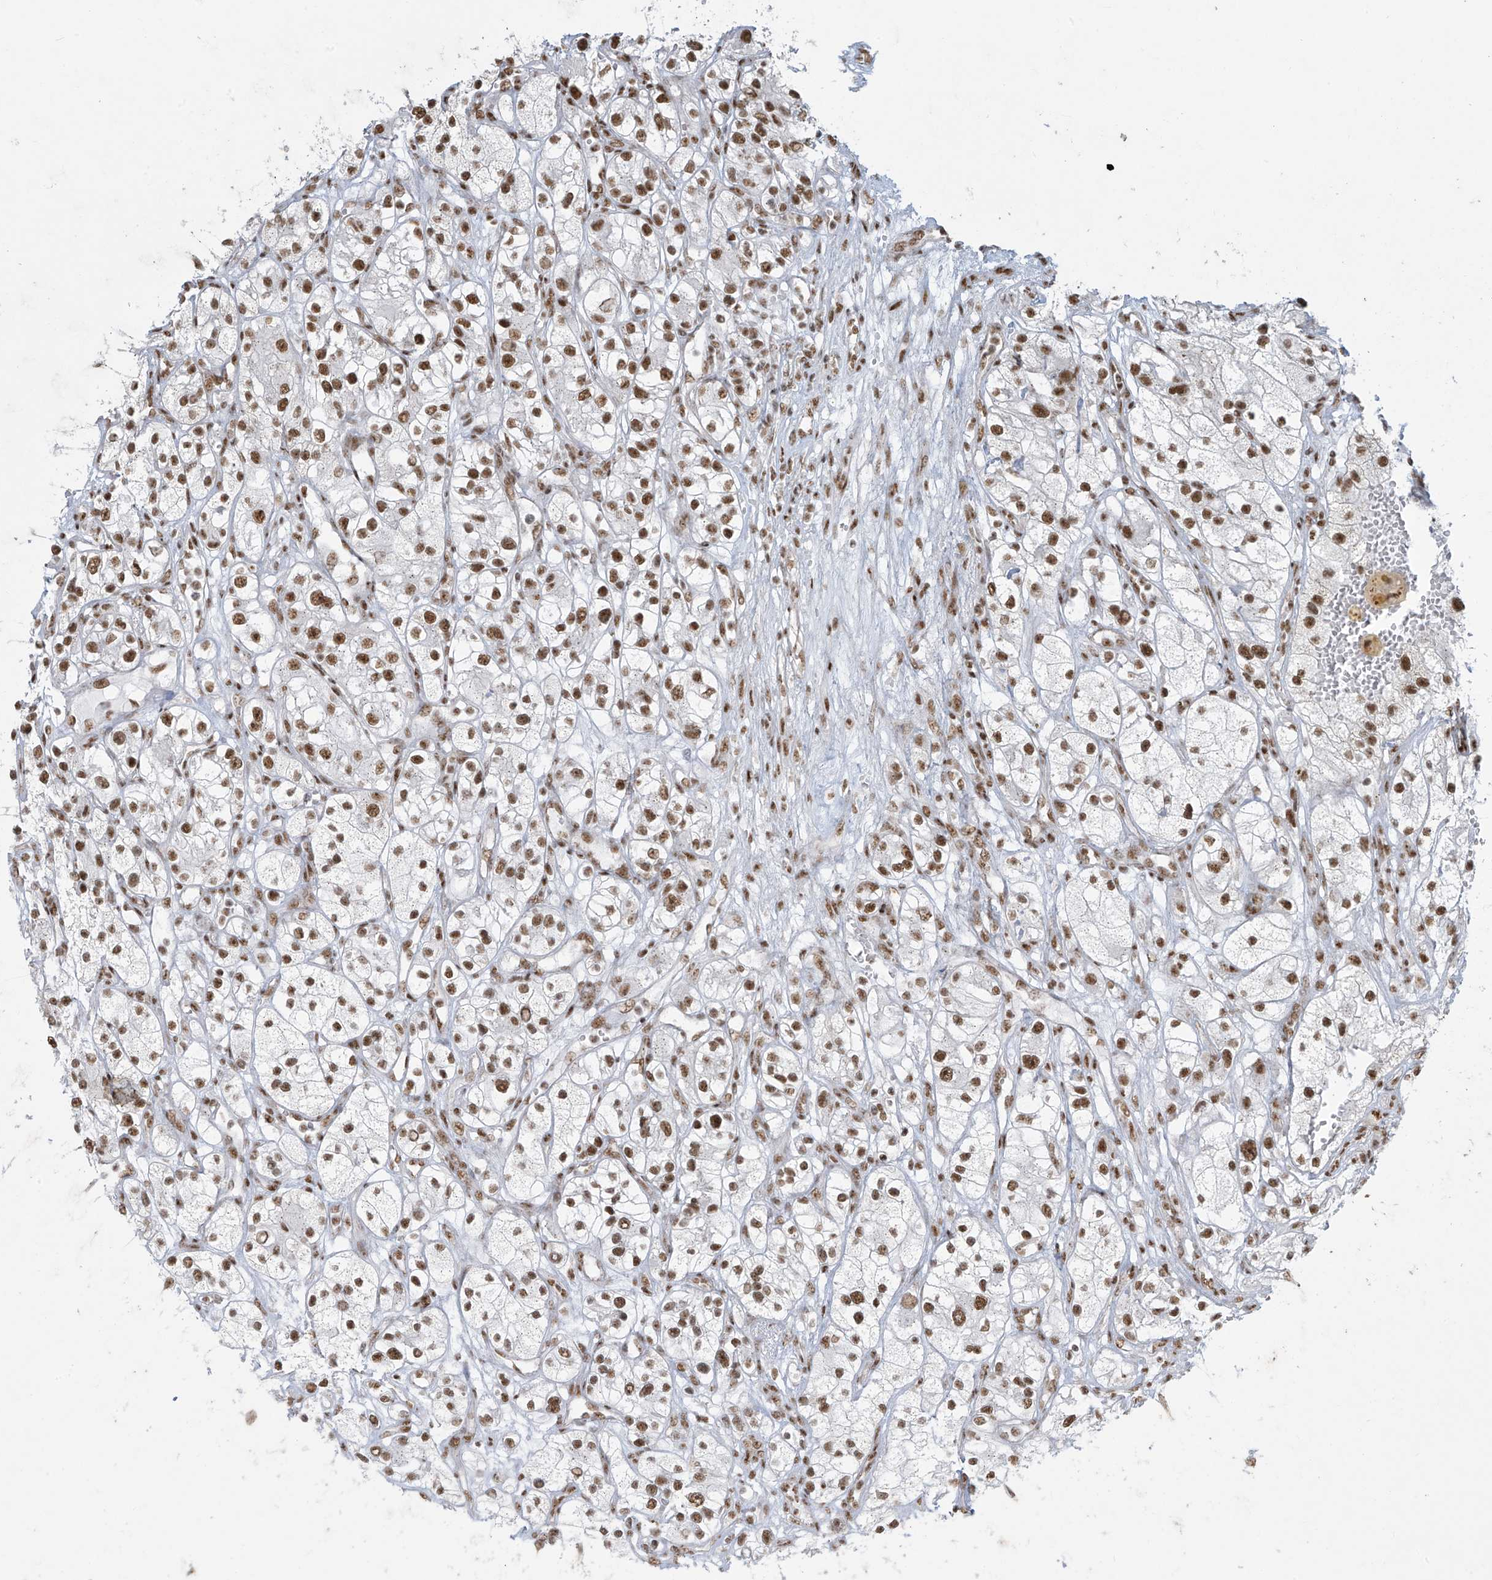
{"staining": {"intensity": "moderate", "quantity": ">75%", "location": "nuclear"}, "tissue": "renal cancer", "cell_type": "Tumor cells", "image_type": "cancer", "snomed": [{"axis": "morphology", "description": "Adenocarcinoma, NOS"}, {"axis": "topography", "description": "Kidney"}], "caption": "Renal adenocarcinoma stained with immunohistochemistry (IHC) reveals moderate nuclear positivity in about >75% of tumor cells.", "gene": "MS4A6A", "patient": {"sex": "female", "age": 57}}